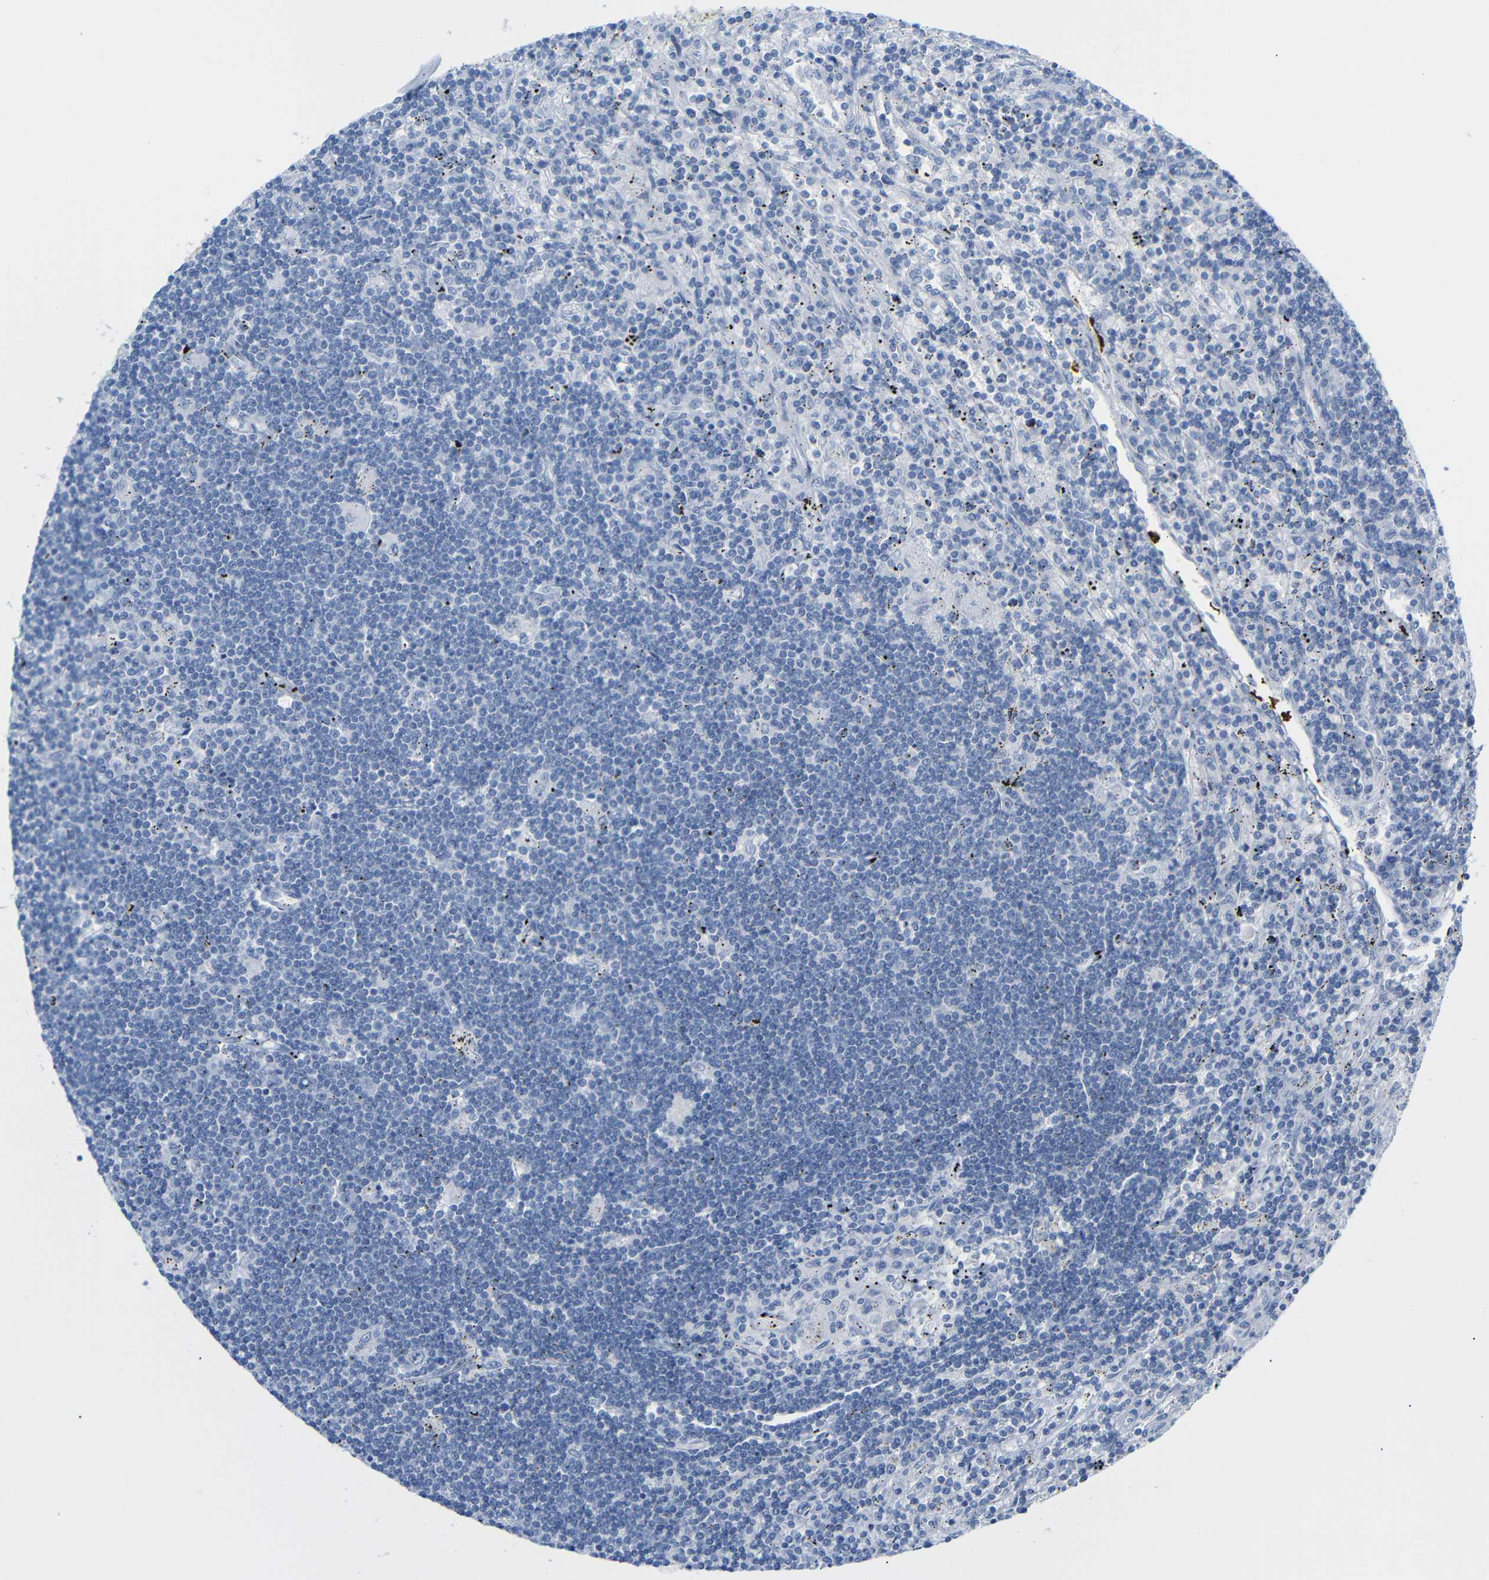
{"staining": {"intensity": "negative", "quantity": "none", "location": "none"}, "tissue": "lymphoma", "cell_type": "Tumor cells", "image_type": "cancer", "snomed": [{"axis": "morphology", "description": "Malignant lymphoma, non-Hodgkin's type, Low grade"}, {"axis": "topography", "description": "Spleen"}], "caption": "The histopathology image exhibits no staining of tumor cells in lymphoma.", "gene": "MT1A", "patient": {"sex": "male", "age": 76}}